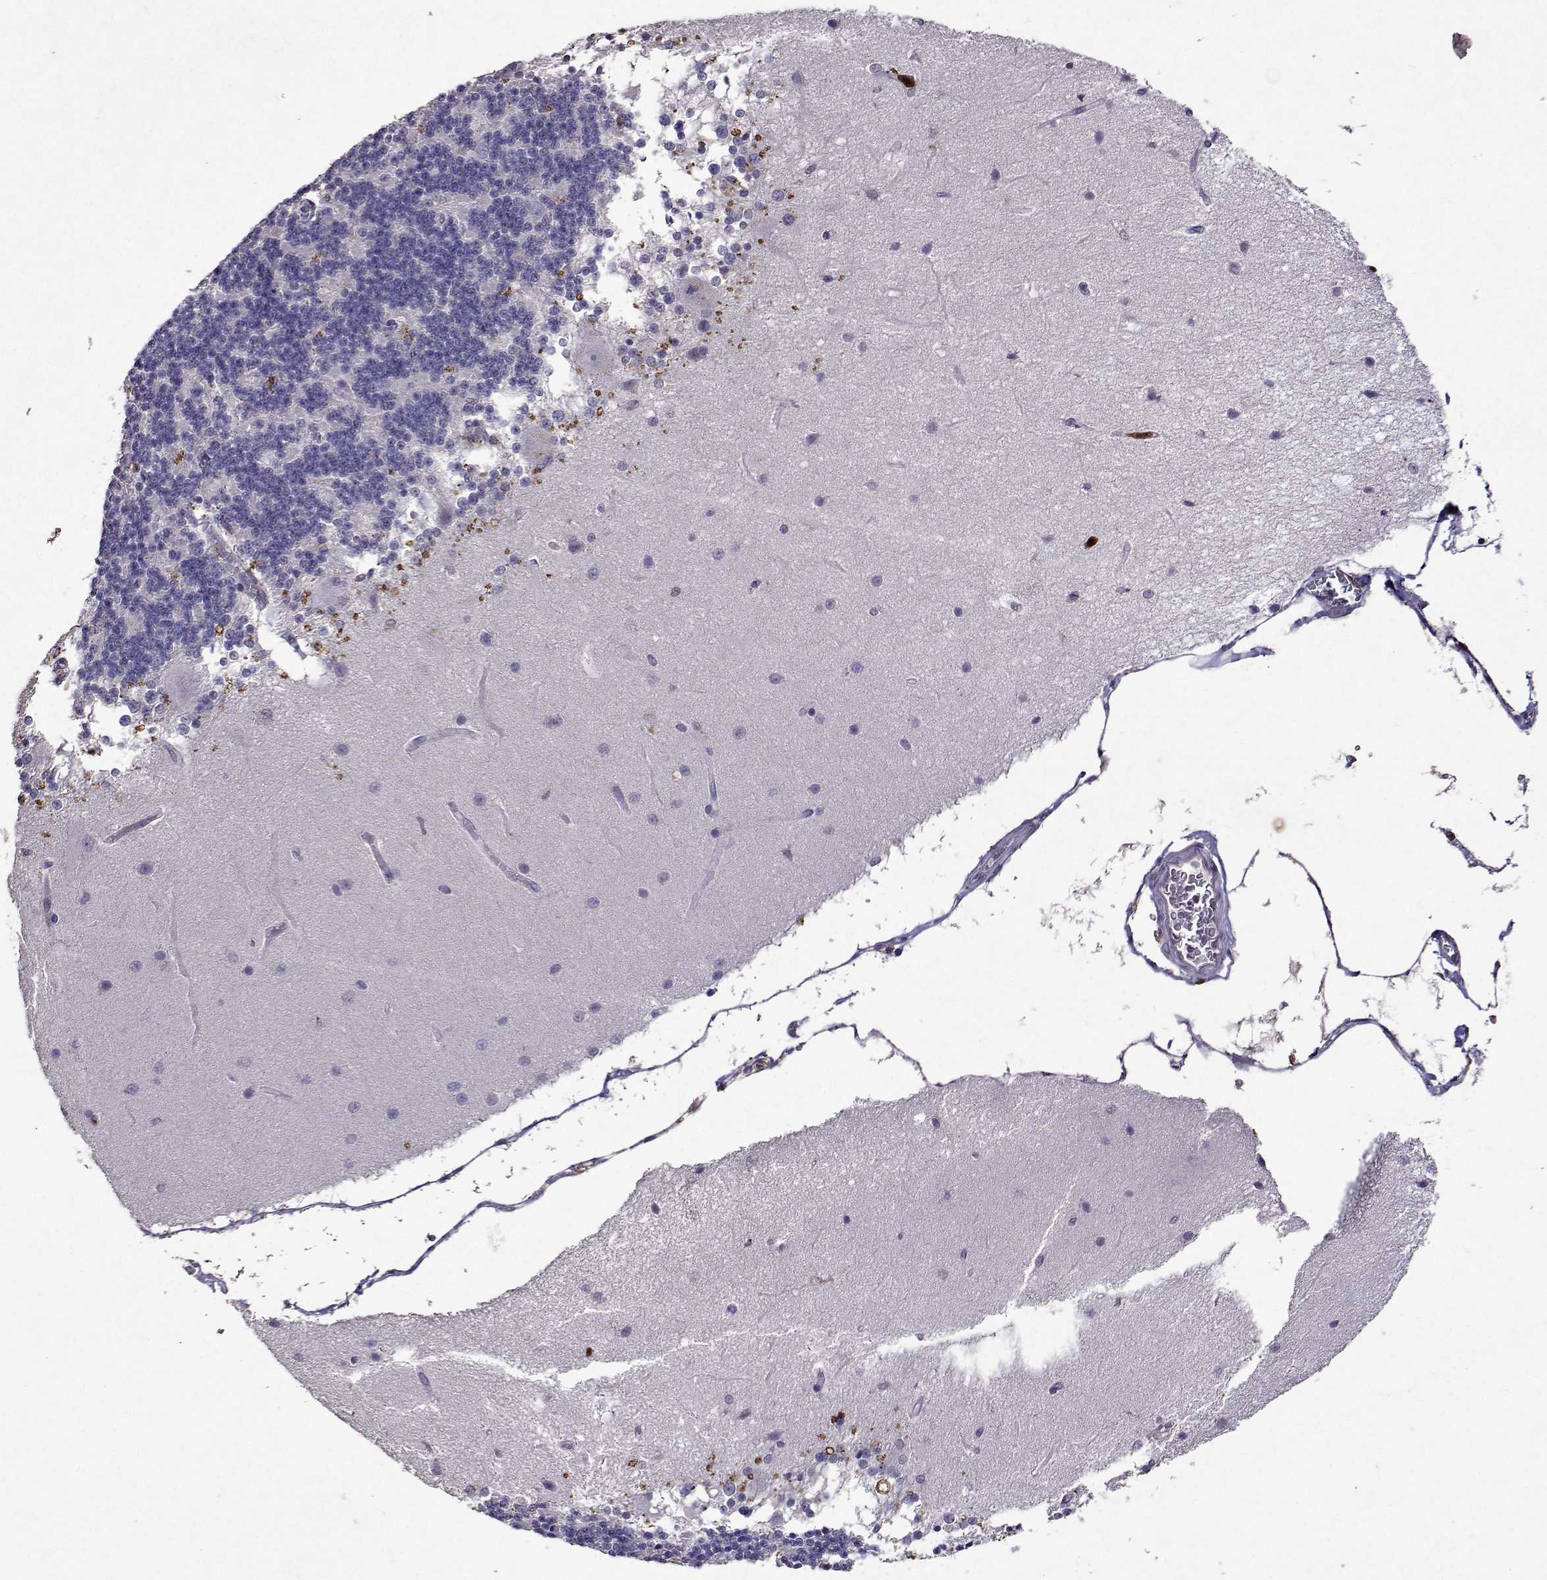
{"staining": {"intensity": "negative", "quantity": "none", "location": "none"}, "tissue": "cerebellum", "cell_type": "Cells in granular layer", "image_type": "normal", "snomed": [{"axis": "morphology", "description": "Normal tissue, NOS"}, {"axis": "topography", "description": "Cerebellum"}], "caption": "The photomicrograph exhibits no significant positivity in cells in granular layer of cerebellum. Nuclei are stained in blue.", "gene": "APAF1", "patient": {"sex": "female", "age": 54}}